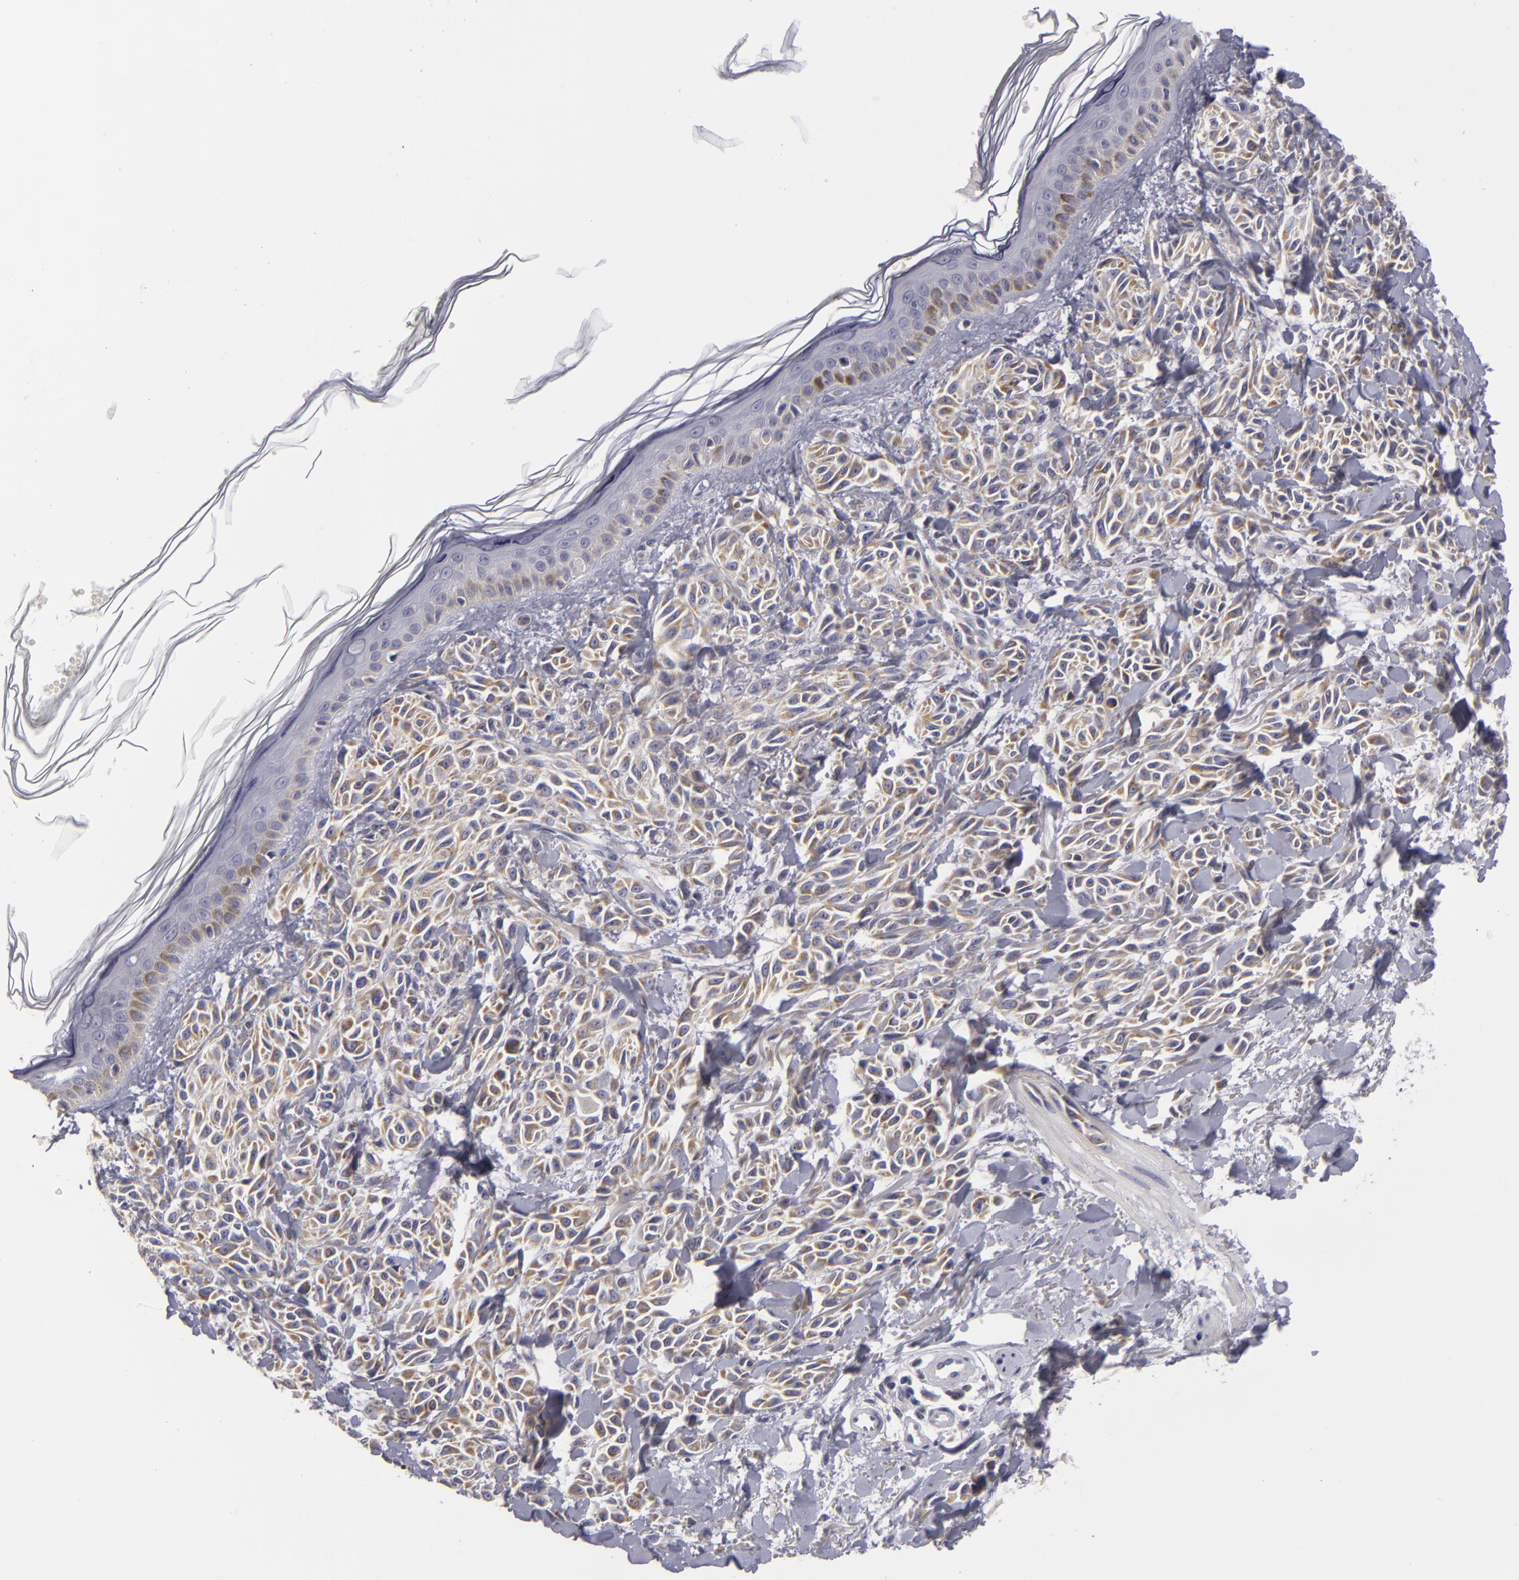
{"staining": {"intensity": "weak", "quantity": ">75%", "location": "cytoplasmic/membranous"}, "tissue": "melanoma", "cell_type": "Tumor cells", "image_type": "cancer", "snomed": [{"axis": "morphology", "description": "Malignant melanoma, NOS"}, {"axis": "topography", "description": "Skin"}], "caption": "Tumor cells exhibit weak cytoplasmic/membranous positivity in about >75% of cells in melanoma.", "gene": "ATP2B3", "patient": {"sex": "female", "age": 73}}